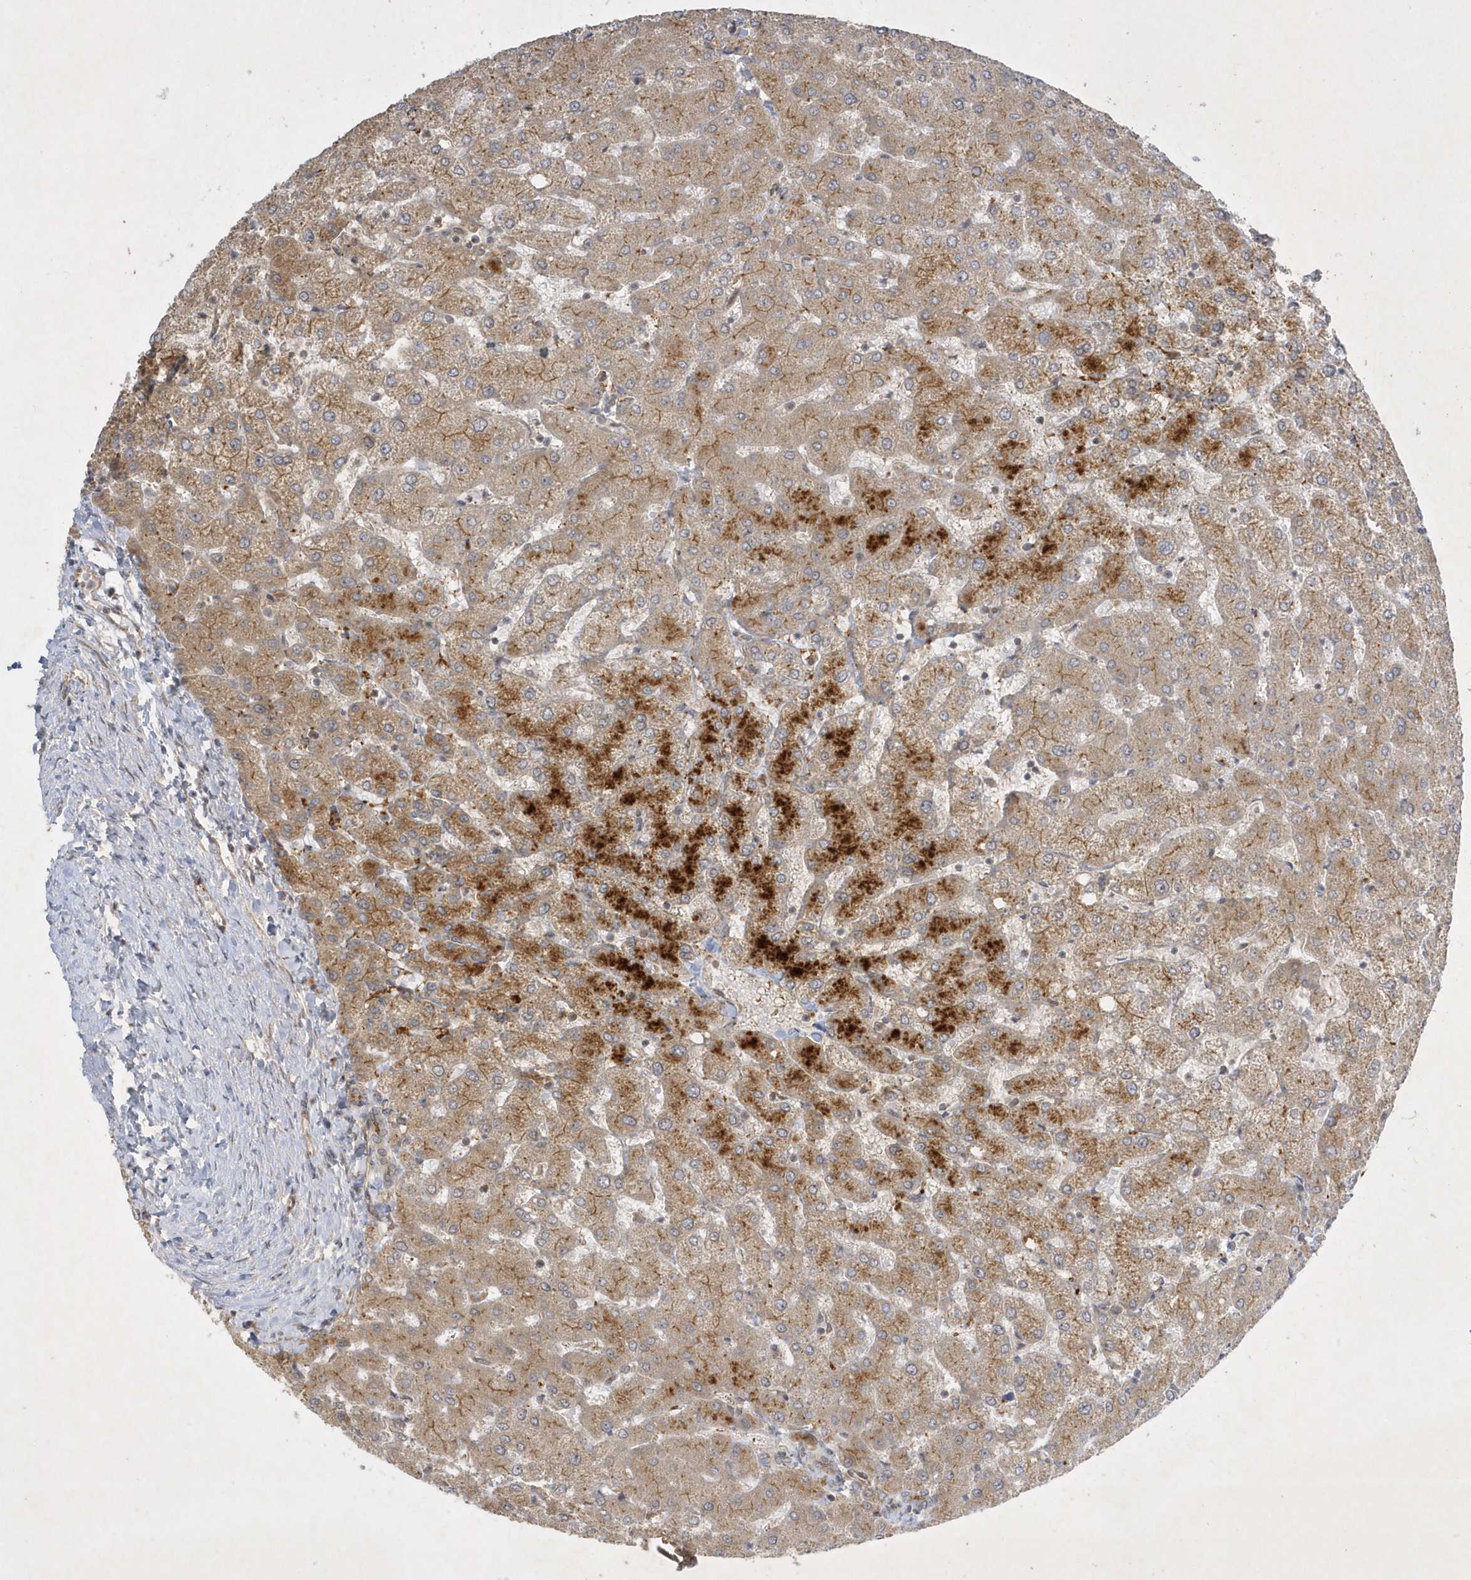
{"staining": {"intensity": "moderate", "quantity": "<25%", "location": "cytoplasmic/membranous"}, "tissue": "liver", "cell_type": "Cholangiocytes", "image_type": "normal", "snomed": [{"axis": "morphology", "description": "Normal tissue, NOS"}, {"axis": "topography", "description": "Liver"}], "caption": "An IHC image of unremarkable tissue is shown. Protein staining in brown shows moderate cytoplasmic/membranous positivity in liver within cholangiocytes. (DAB (3,3'-diaminobenzidine) IHC with brightfield microscopy, high magnification).", "gene": "NAF1", "patient": {"sex": "female", "age": 54}}